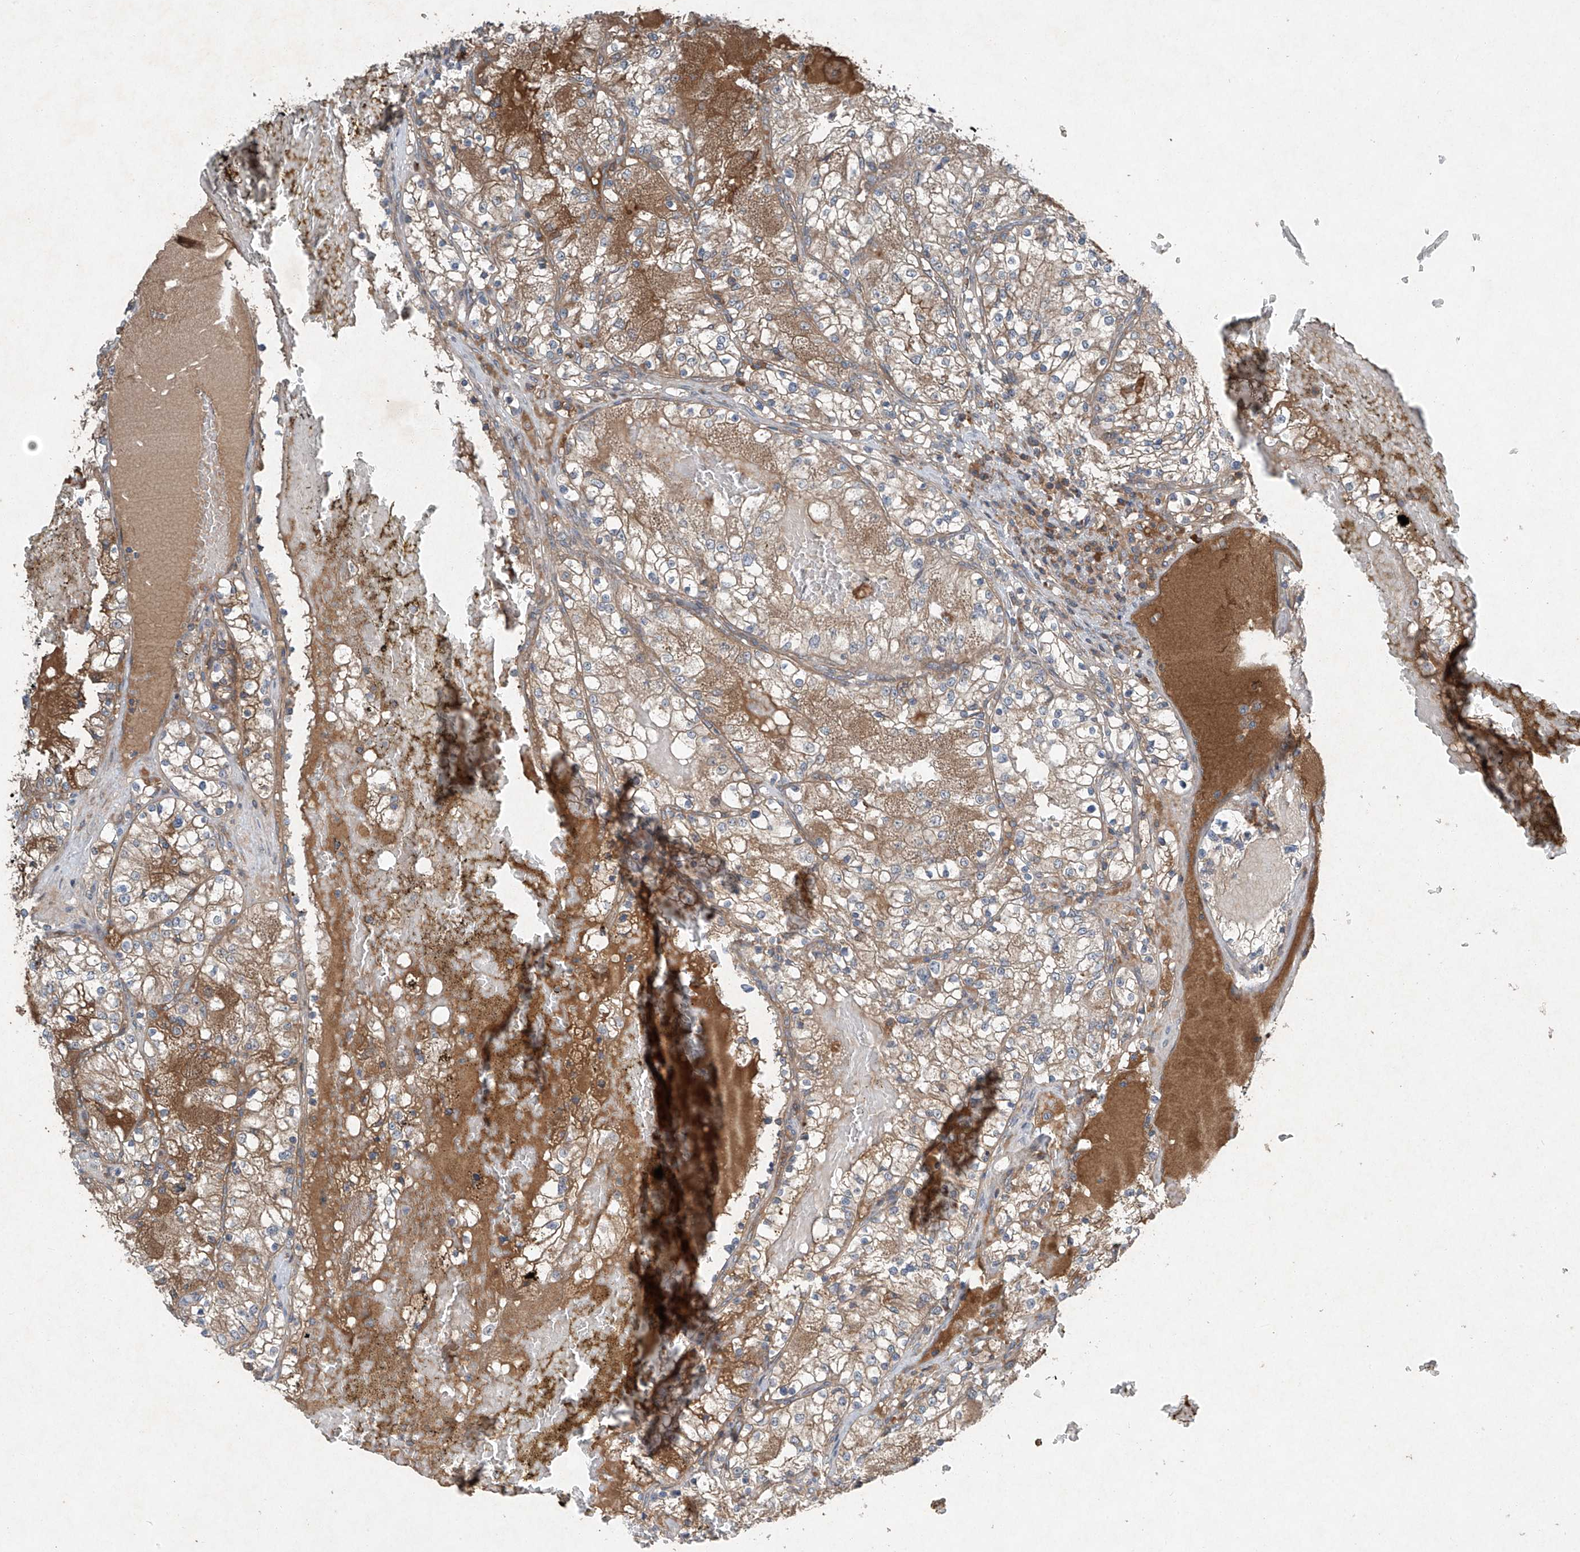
{"staining": {"intensity": "moderate", "quantity": ">75%", "location": "cytoplasmic/membranous"}, "tissue": "renal cancer", "cell_type": "Tumor cells", "image_type": "cancer", "snomed": [{"axis": "morphology", "description": "Normal tissue, NOS"}, {"axis": "morphology", "description": "Adenocarcinoma, NOS"}, {"axis": "topography", "description": "Kidney"}], "caption": "Moderate cytoplasmic/membranous protein staining is appreciated in approximately >75% of tumor cells in renal cancer (adenocarcinoma).", "gene": "FOXRED2", "patient": {"sex": "male", "age": 68}}